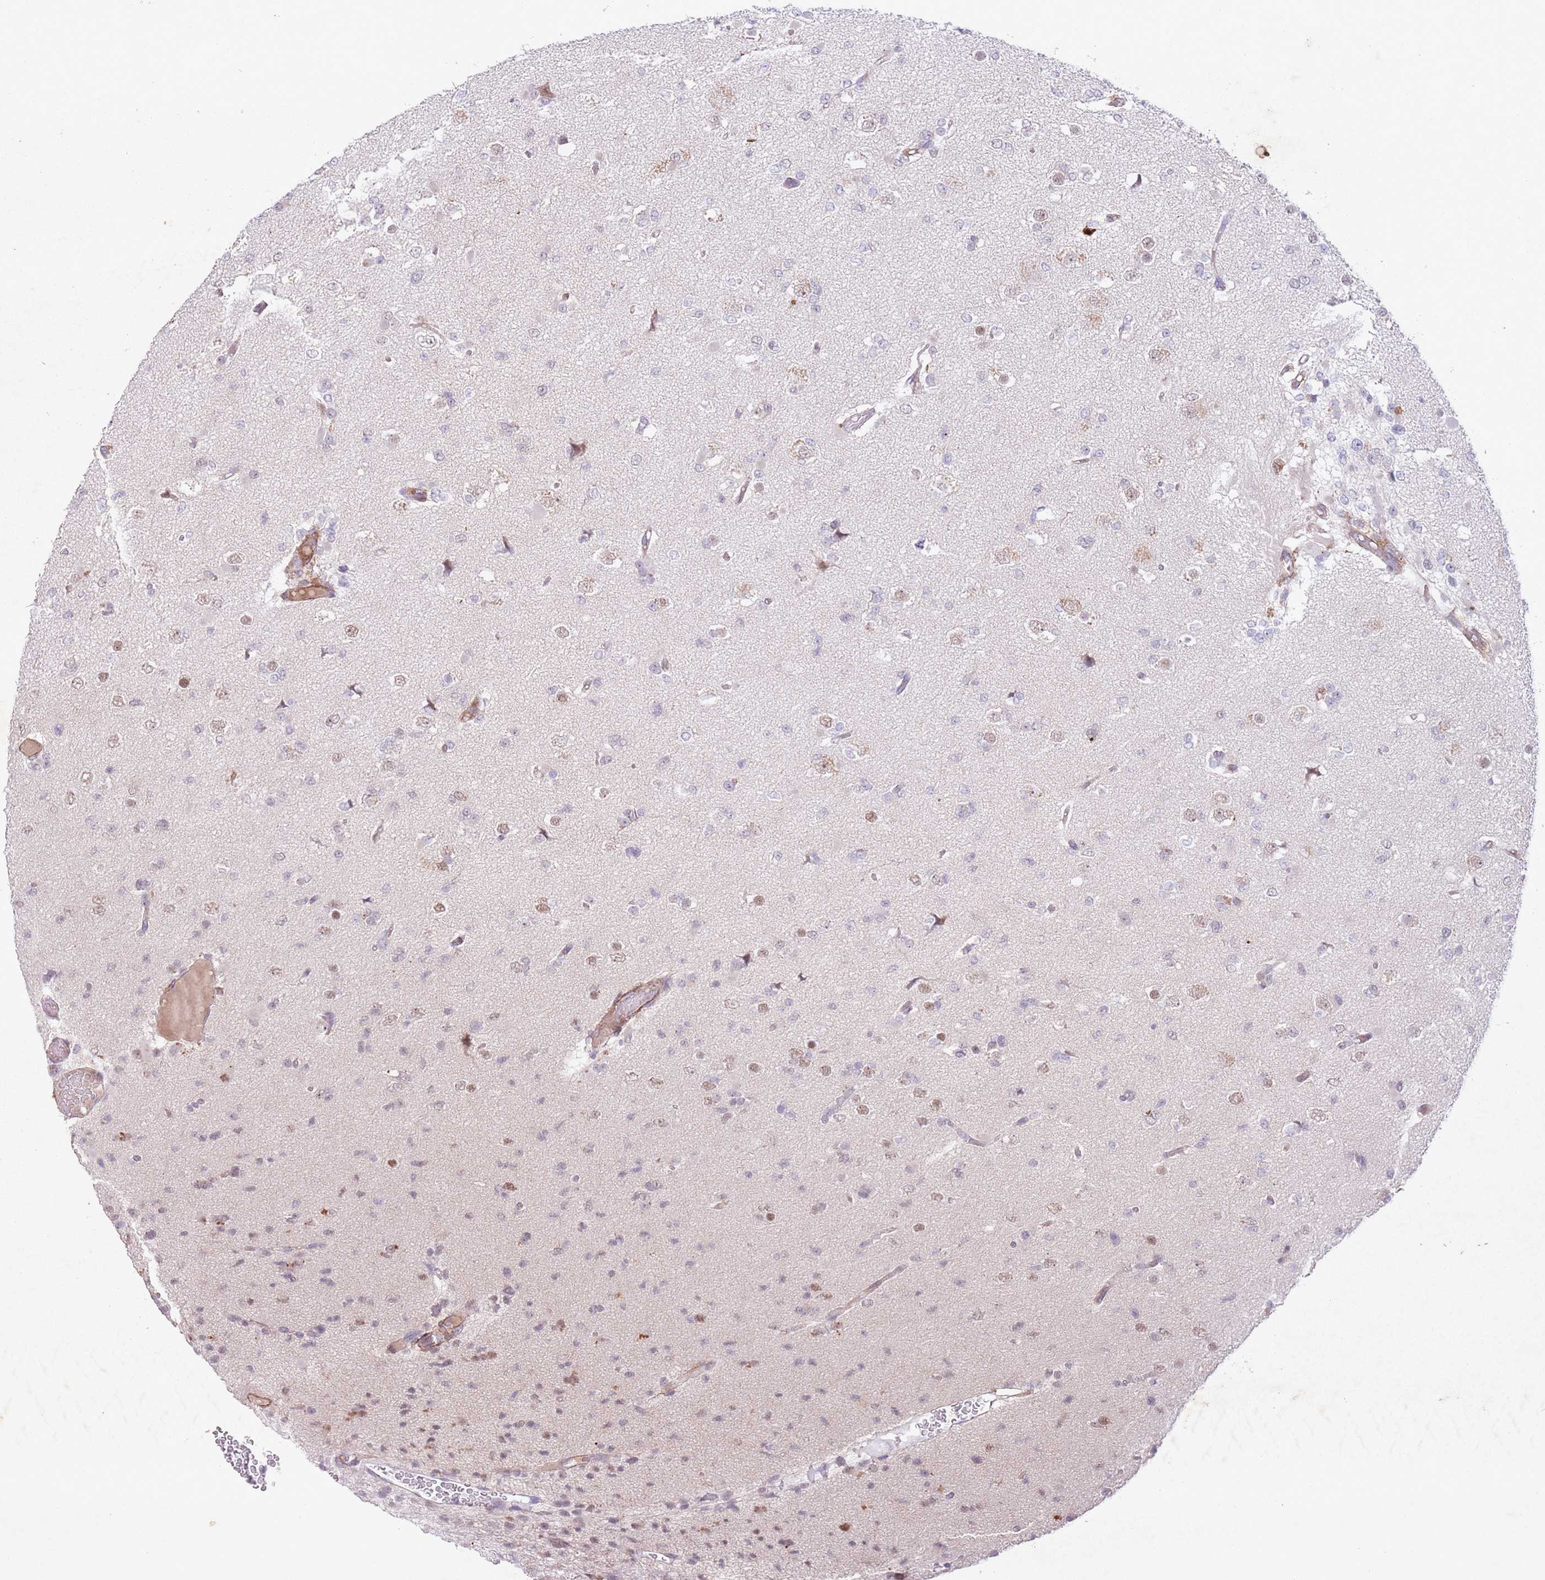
{"staining": {"intensity": "weak", "quantity": "<25%", "location": "nuclear"}, "tissue": "glioma", "cell_type": "Tumor cells", "image_type": "cancer", "snomed": [{"axis": "morphology", "description": "Glioma, malignant, Low grade"}, {"axis": "topography", "description": "Brain"}], "caption": "Tumor cells are negative for brown protein staining in glioma. (Immunohistochemistry, brightfield microscopy, high magnification).", "gene": "CCNI", "patient": {"sex": "female", "age": 22}}